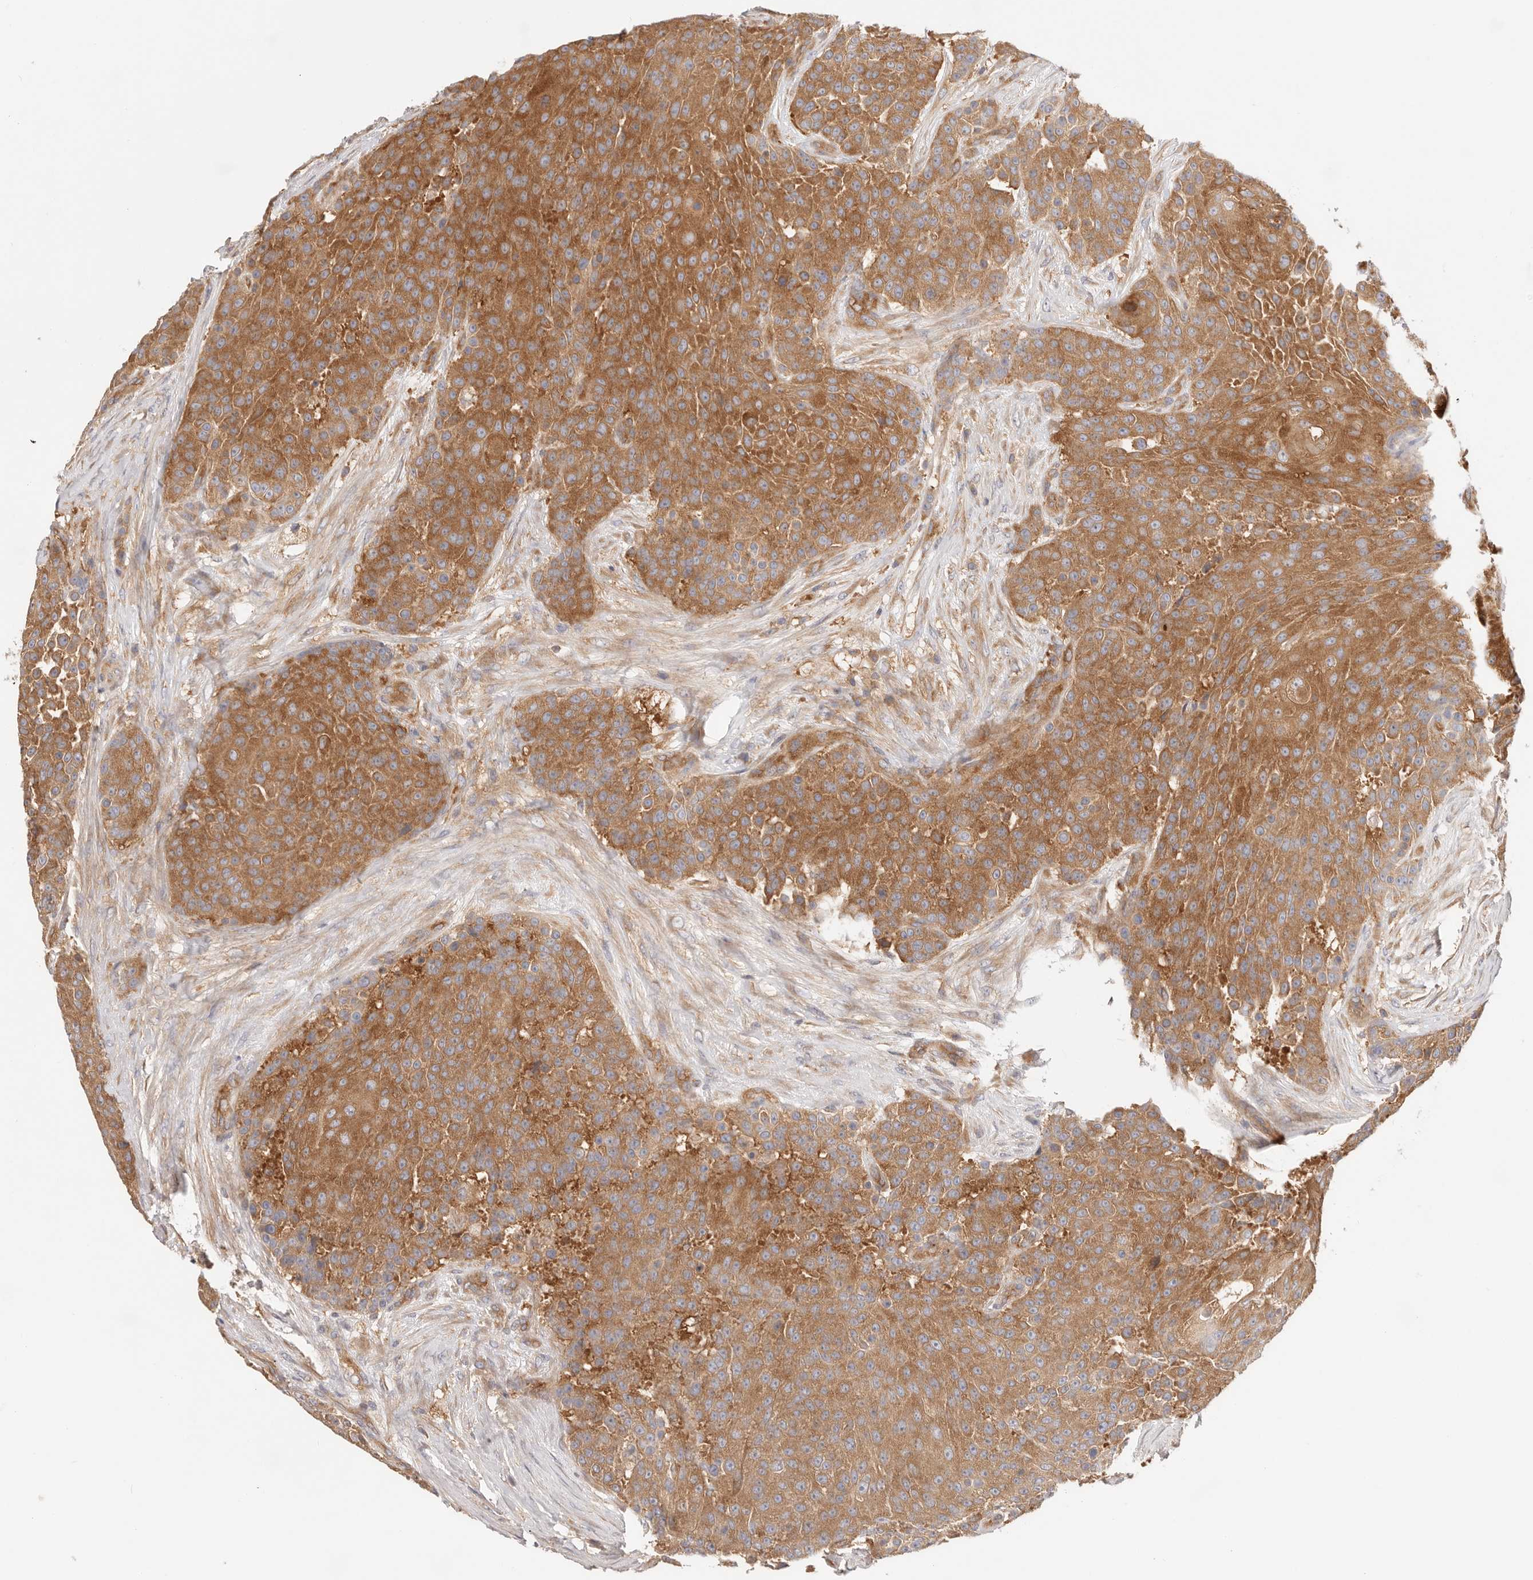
{"staining": {"intensity": "strong", "quantity": ">75%", "location": "cytoplasmic/membranous"}, "tissue": "urothelial cancer", "cell_type": "Tumor cells", "image_type": "cancer", "snomed": [{"axis": "morphology", "description": "Urothelial carcinoma, High grade"}, {"axis": "topography", "description": "Urinary bladder"}], "caption": "This is a histology image of immunohistochemistry staining of urothelial cancer, which shows strong staining in the cytoplasmic/membranous of tumor cells.", "gene": "KCMF1", "patient": {"sex": "female", "age": 63}}